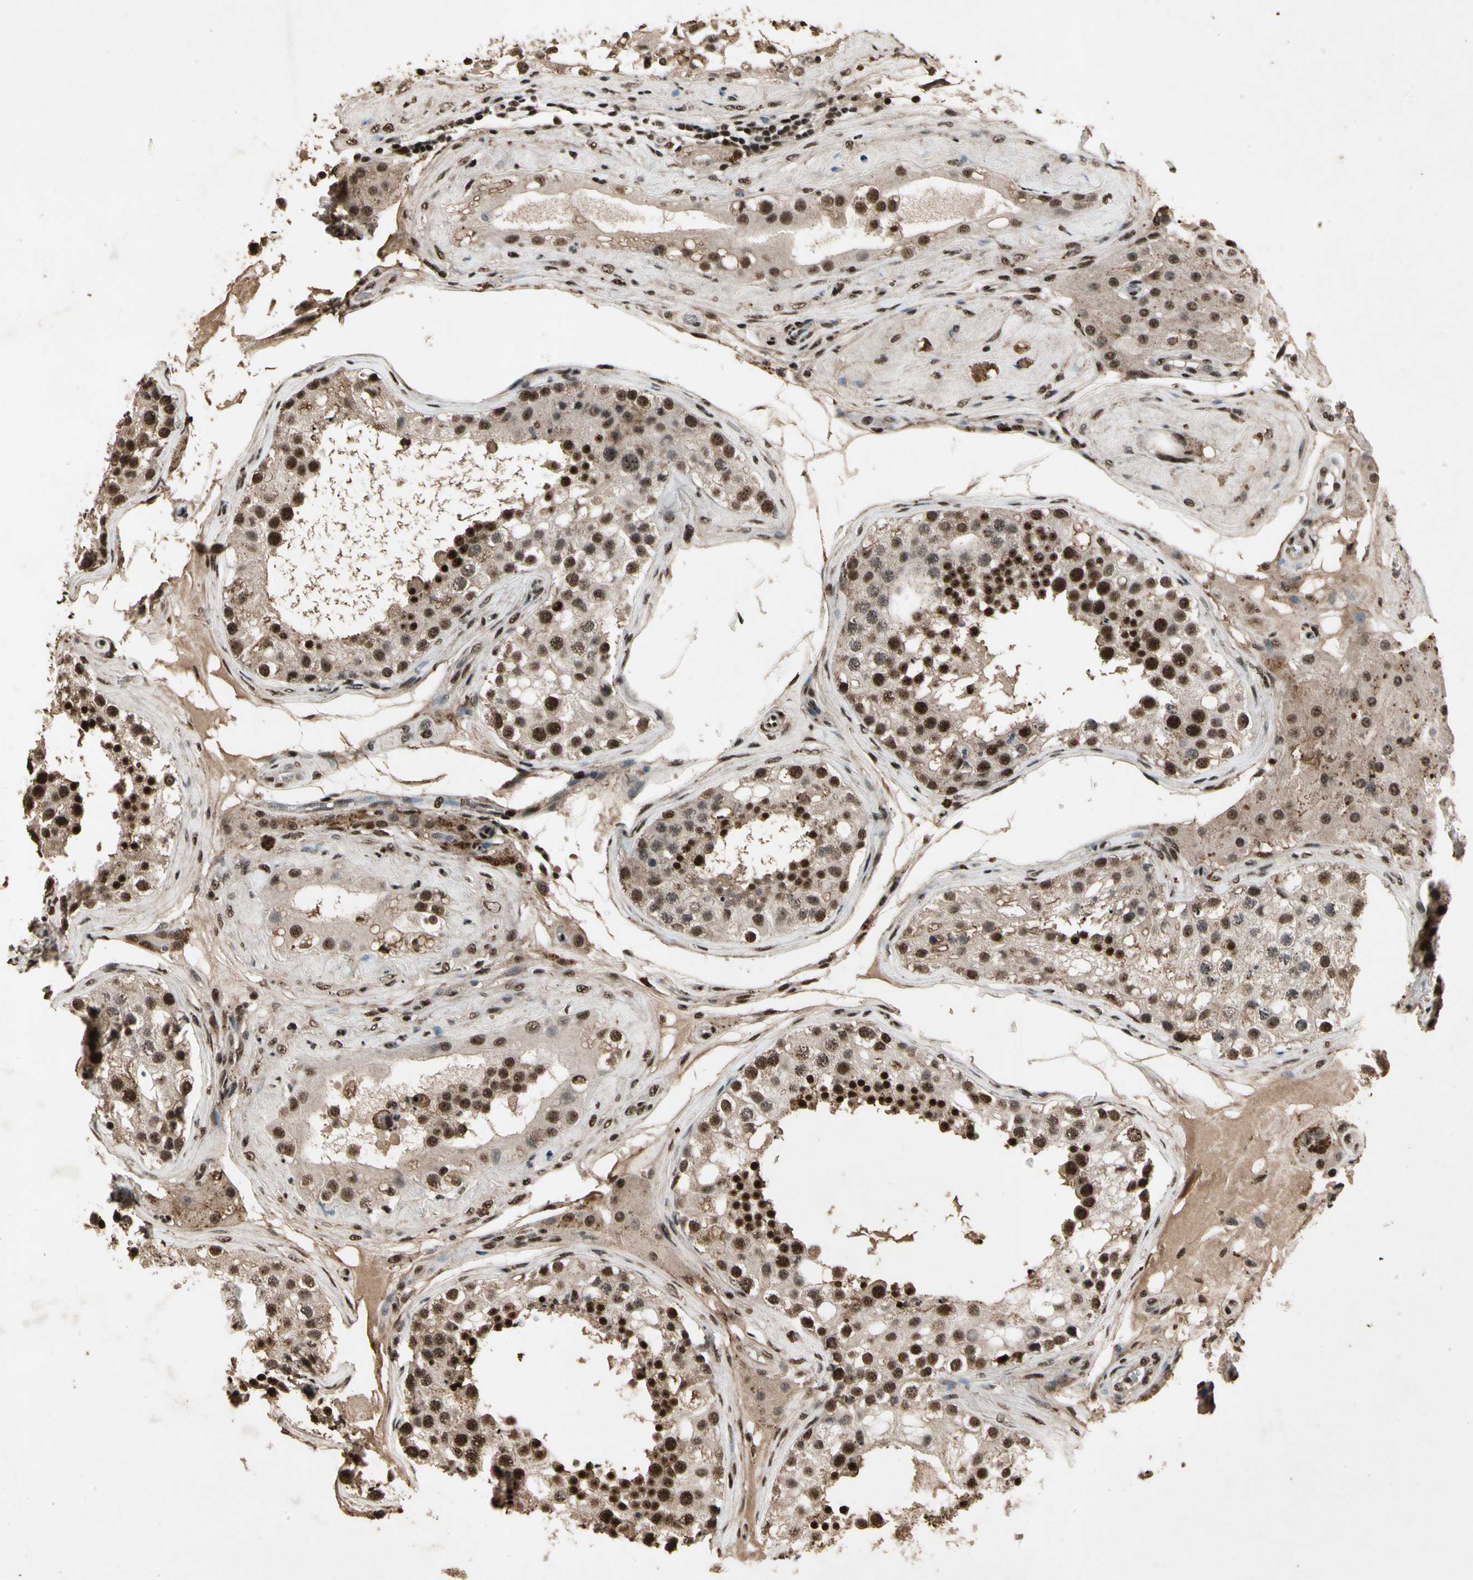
{"staining": {"intensity": "strong", "quantity": ">75%", "location": "cytoplasmic/membranous,nuclear"}, "tissue": "testis", "cell_type": "Cells in seminiferous ducts", "image_type": "normal", "snomed": [{"axis": "morphology", "description": "Normal tissue, NOS"}, {"axis": "topography", "description": "Testis"}], "caption": "The micrograph reveals immunohistochemical staining of benign testis. There is strong cytoplasmic/membranous,nuclear positivity is present in about >75% of cells in seminiferous ducts. Immunohistochemistry (ihc) stains the protein in brown and the nuclei are stained blue.", "gene": "TBX2", "patient": {"sex": "male", "age": 68}}